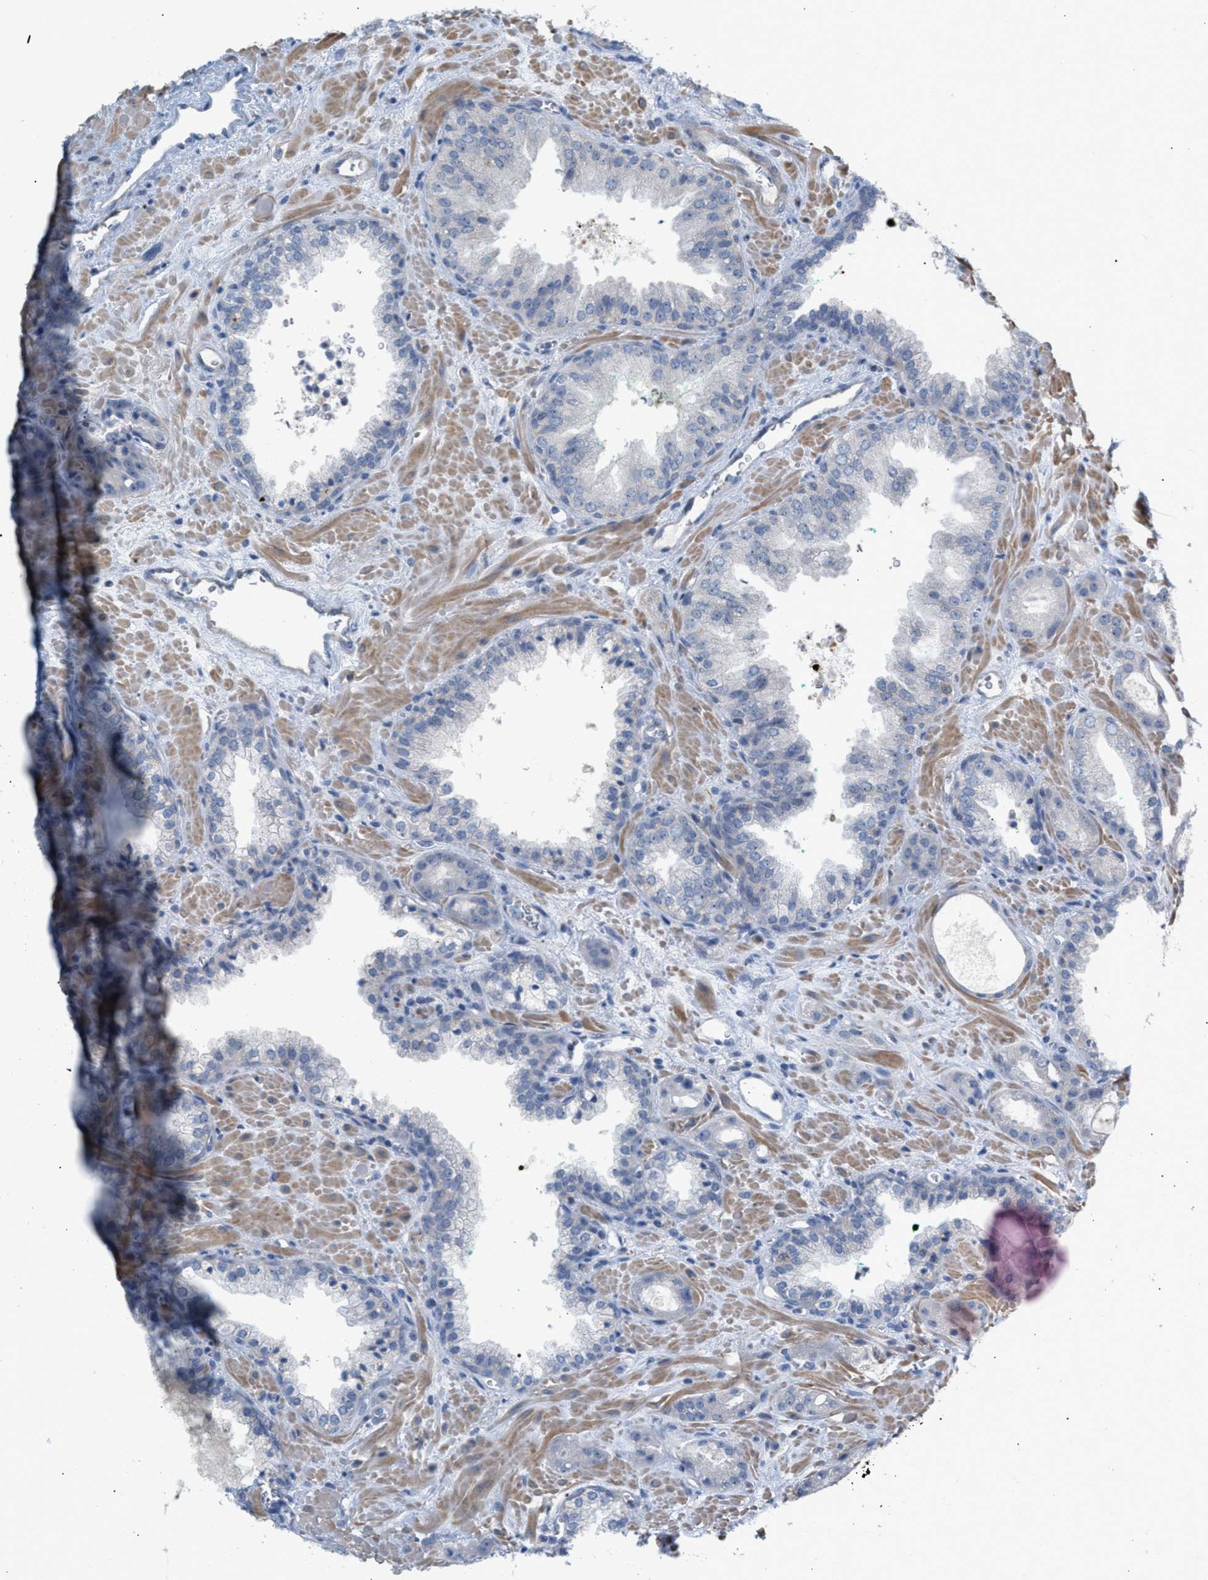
{"staining": {"intensity": "negative", "quantity": "none", "location": "none"}, "tissue": "prostate cancer", "cell_type": "Tumor cells", "image_type": "cancer", "snomed": [{"axis": "morphology", "description": "Adenocarcinoma, Low grade"}, {"axis": "topography", "description": "Prostate"}], "caption": "This is a micrograph of immunohistochemistry staining of low-grade adenocarcinoma (prostate), which shows no positivity in tumor cells.", "gene": "LRCH1", "patient": {"sex": "male", "age": 71}}